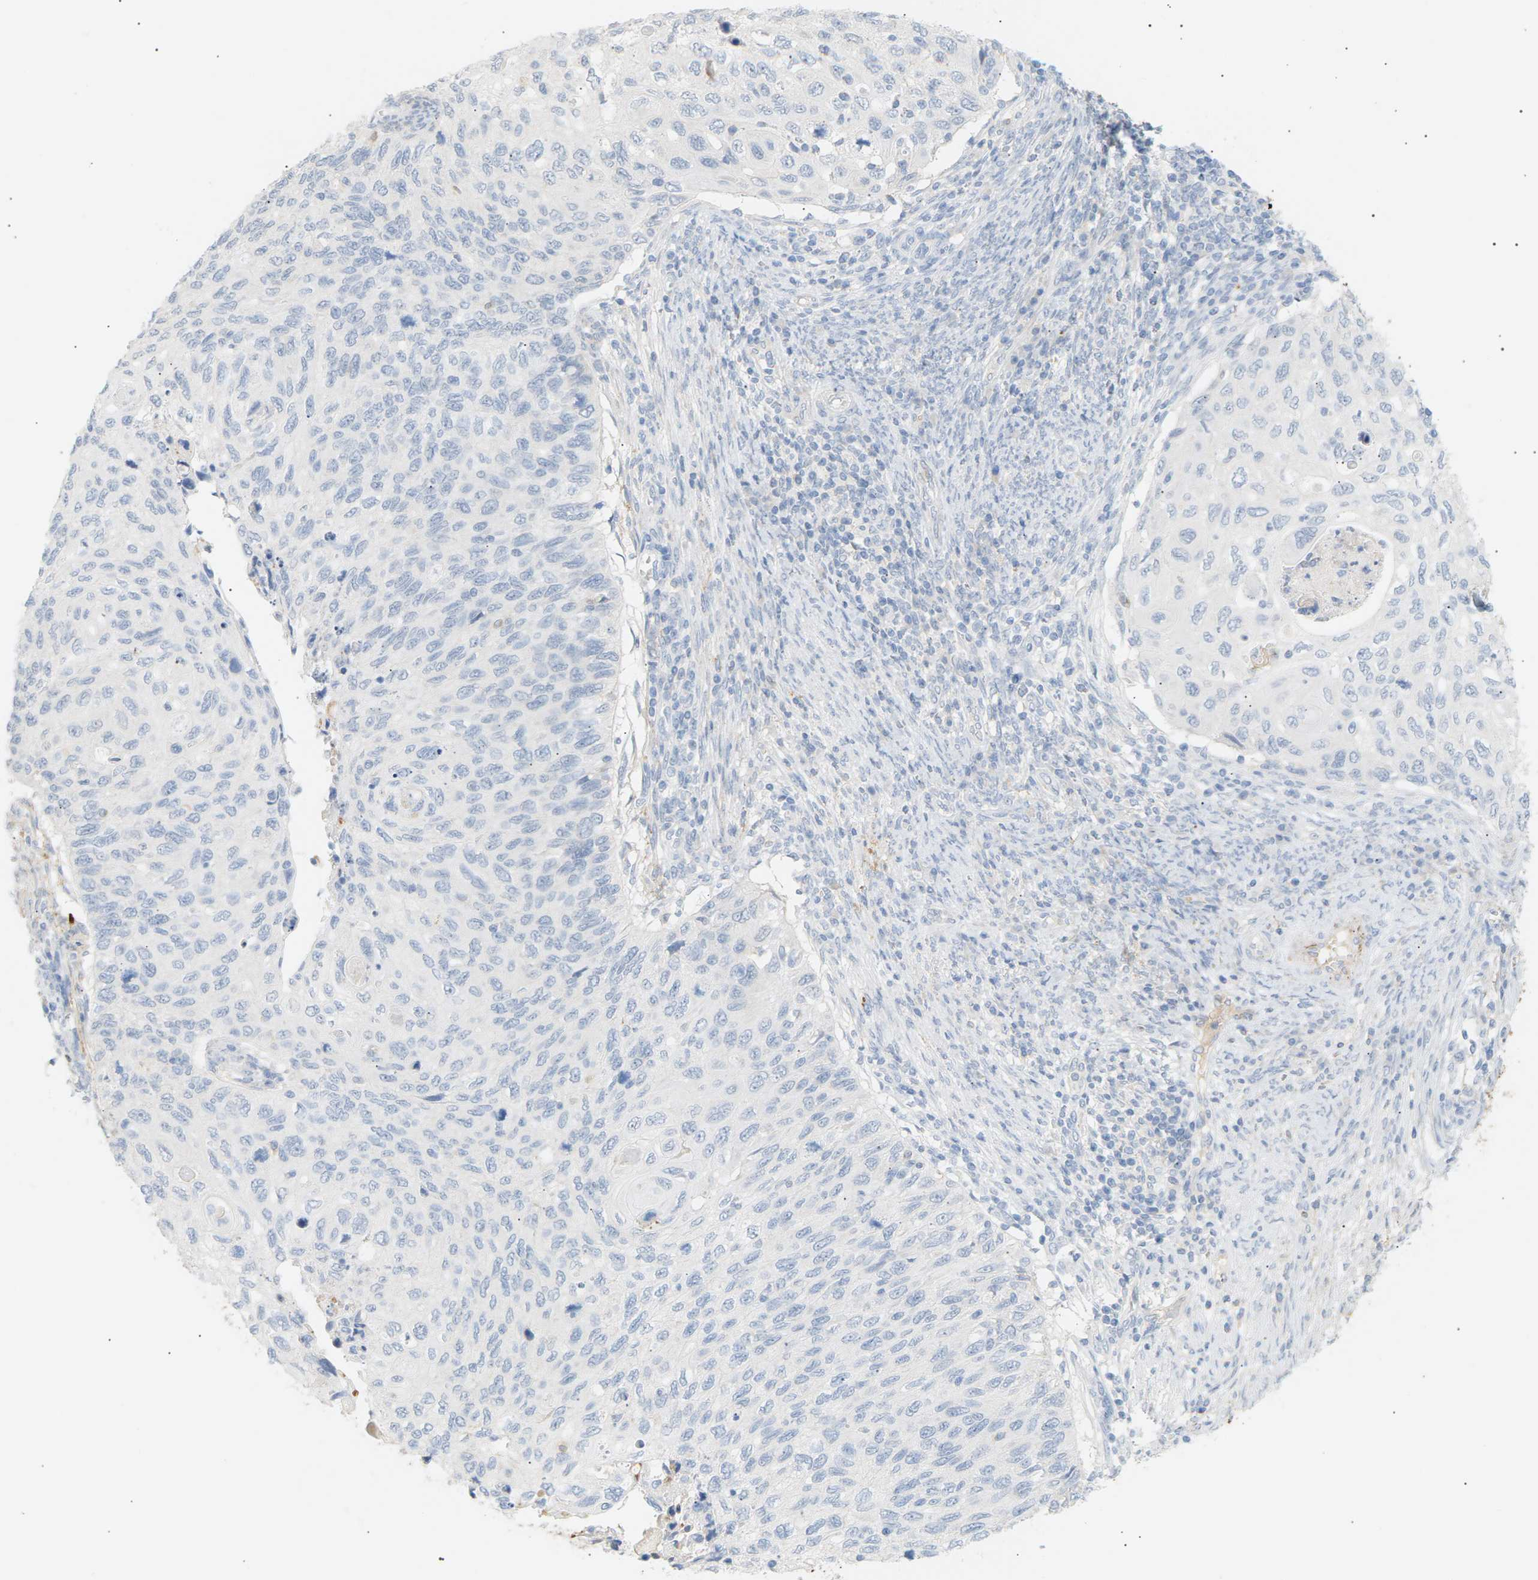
{"staining": {"intensity": "negative", "quantity": "none", "location": "none"}, "tissue": "cervical cancer", "cell_type": "Tumor cells", "image_type": "cancer", "snomed": [{"axis": "morphology", "description": "Squamous cell carcinoma, NOS"}, {"axis": "topography", "description": "Cervix"}], "caption": "Tumor cells are negative for protein expression in human squamous cell carcinoma (cervical).", "gene": "CLU", "patient": {"sex": "female", "age": 70}}